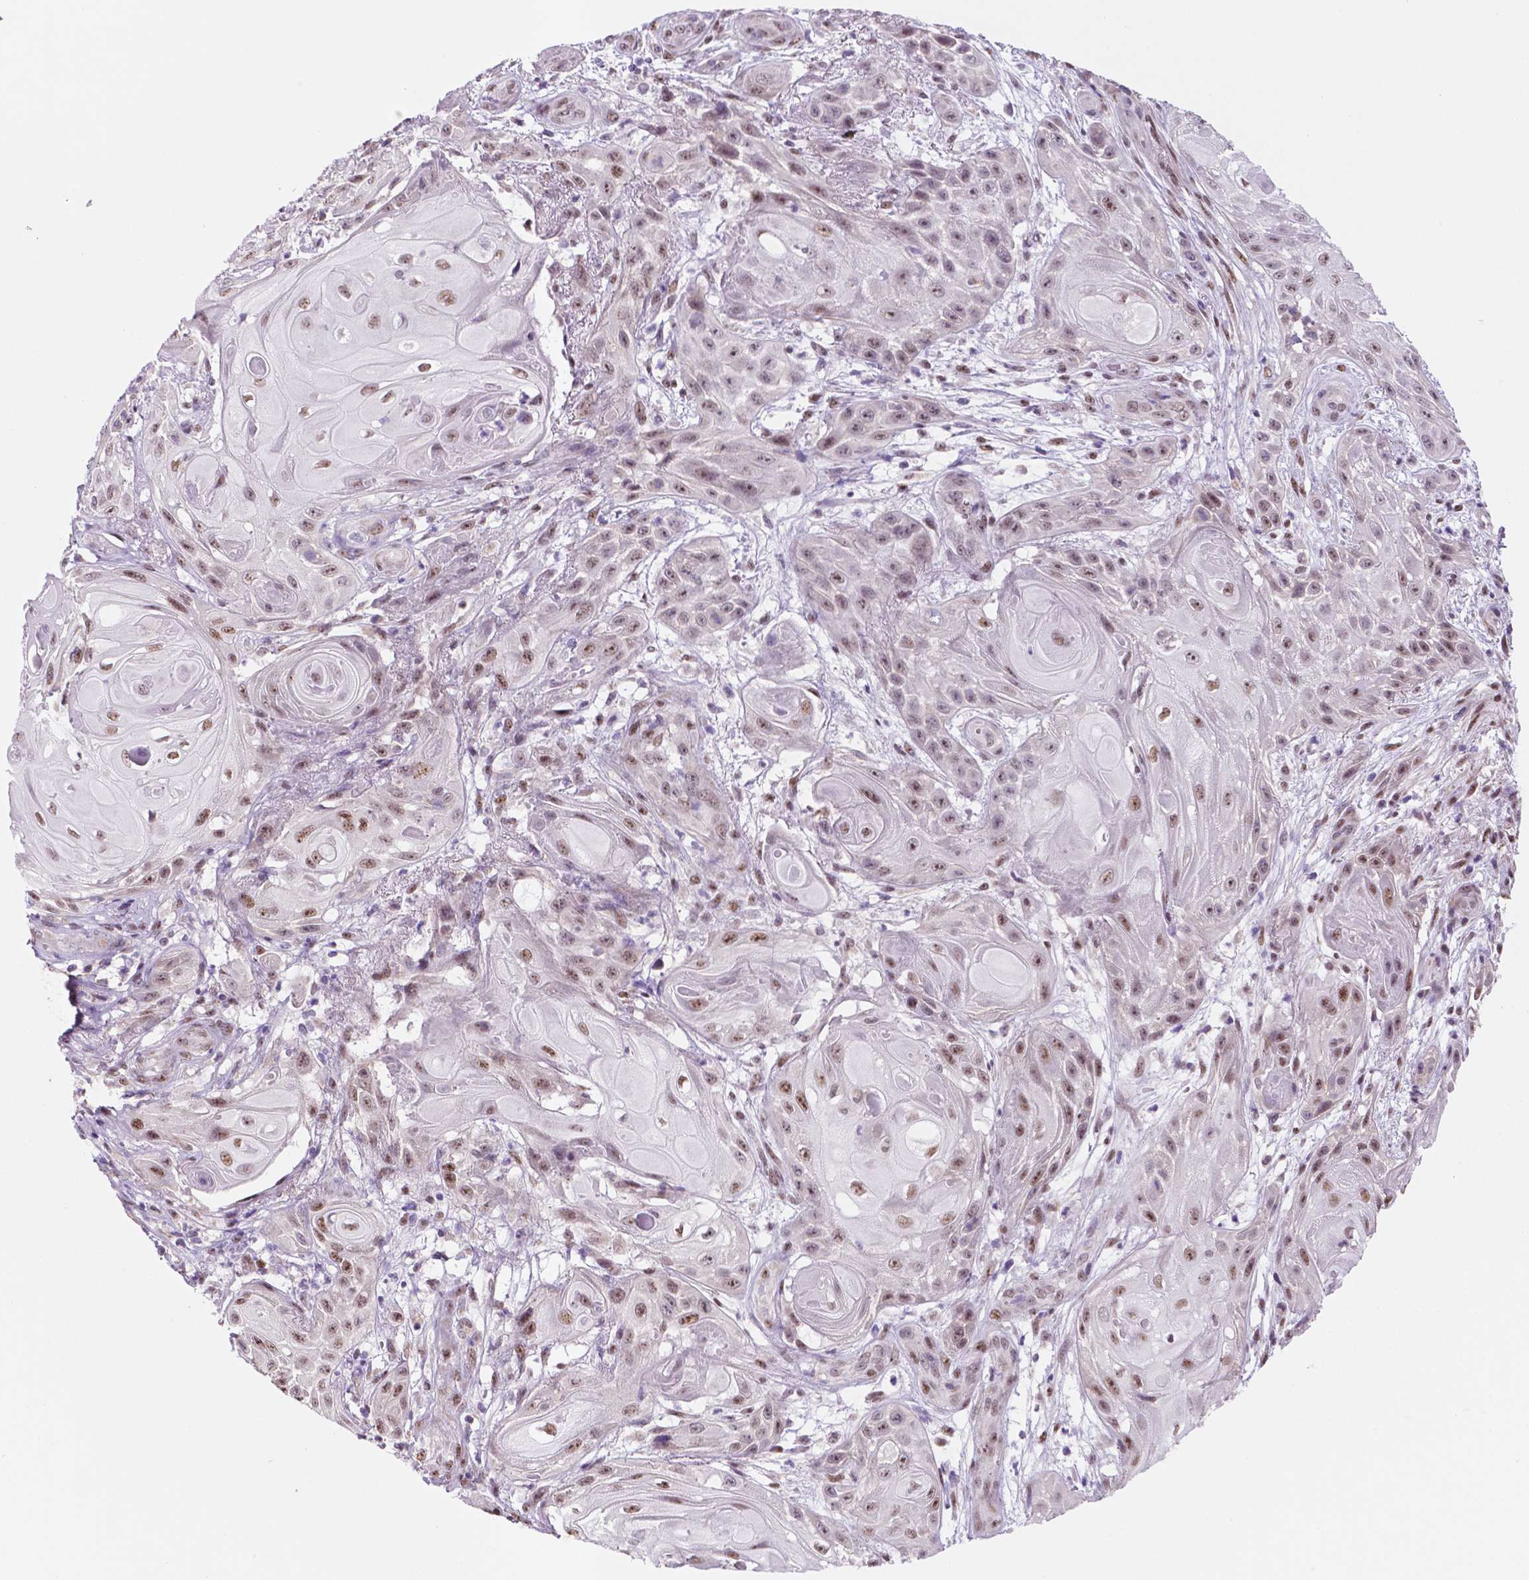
{"staining": {"intensity": "moderate", "quantity": "25%-75%", "location": "nuclear"}, "tissue": "skin cancer", "cell_type": "Tumor cells", "image_type": "cancer", "snomed": [{"axis": "morphology", "description": "Squamous cell carcinoma, NOS"}, {"axis": "topography", "description": "Skin"}], "caption": "High-magnification brightfield microscopy of squamous cell carcinoma (skin) stained with DAB (brown) and counterstained with hematoxylin (blue). tumor cells exhibit moderate nuclear positivity is present in approximately25%-75% of cells.", "gene": "C18orf21", "patient": {"sex": "male", "age": 62}}